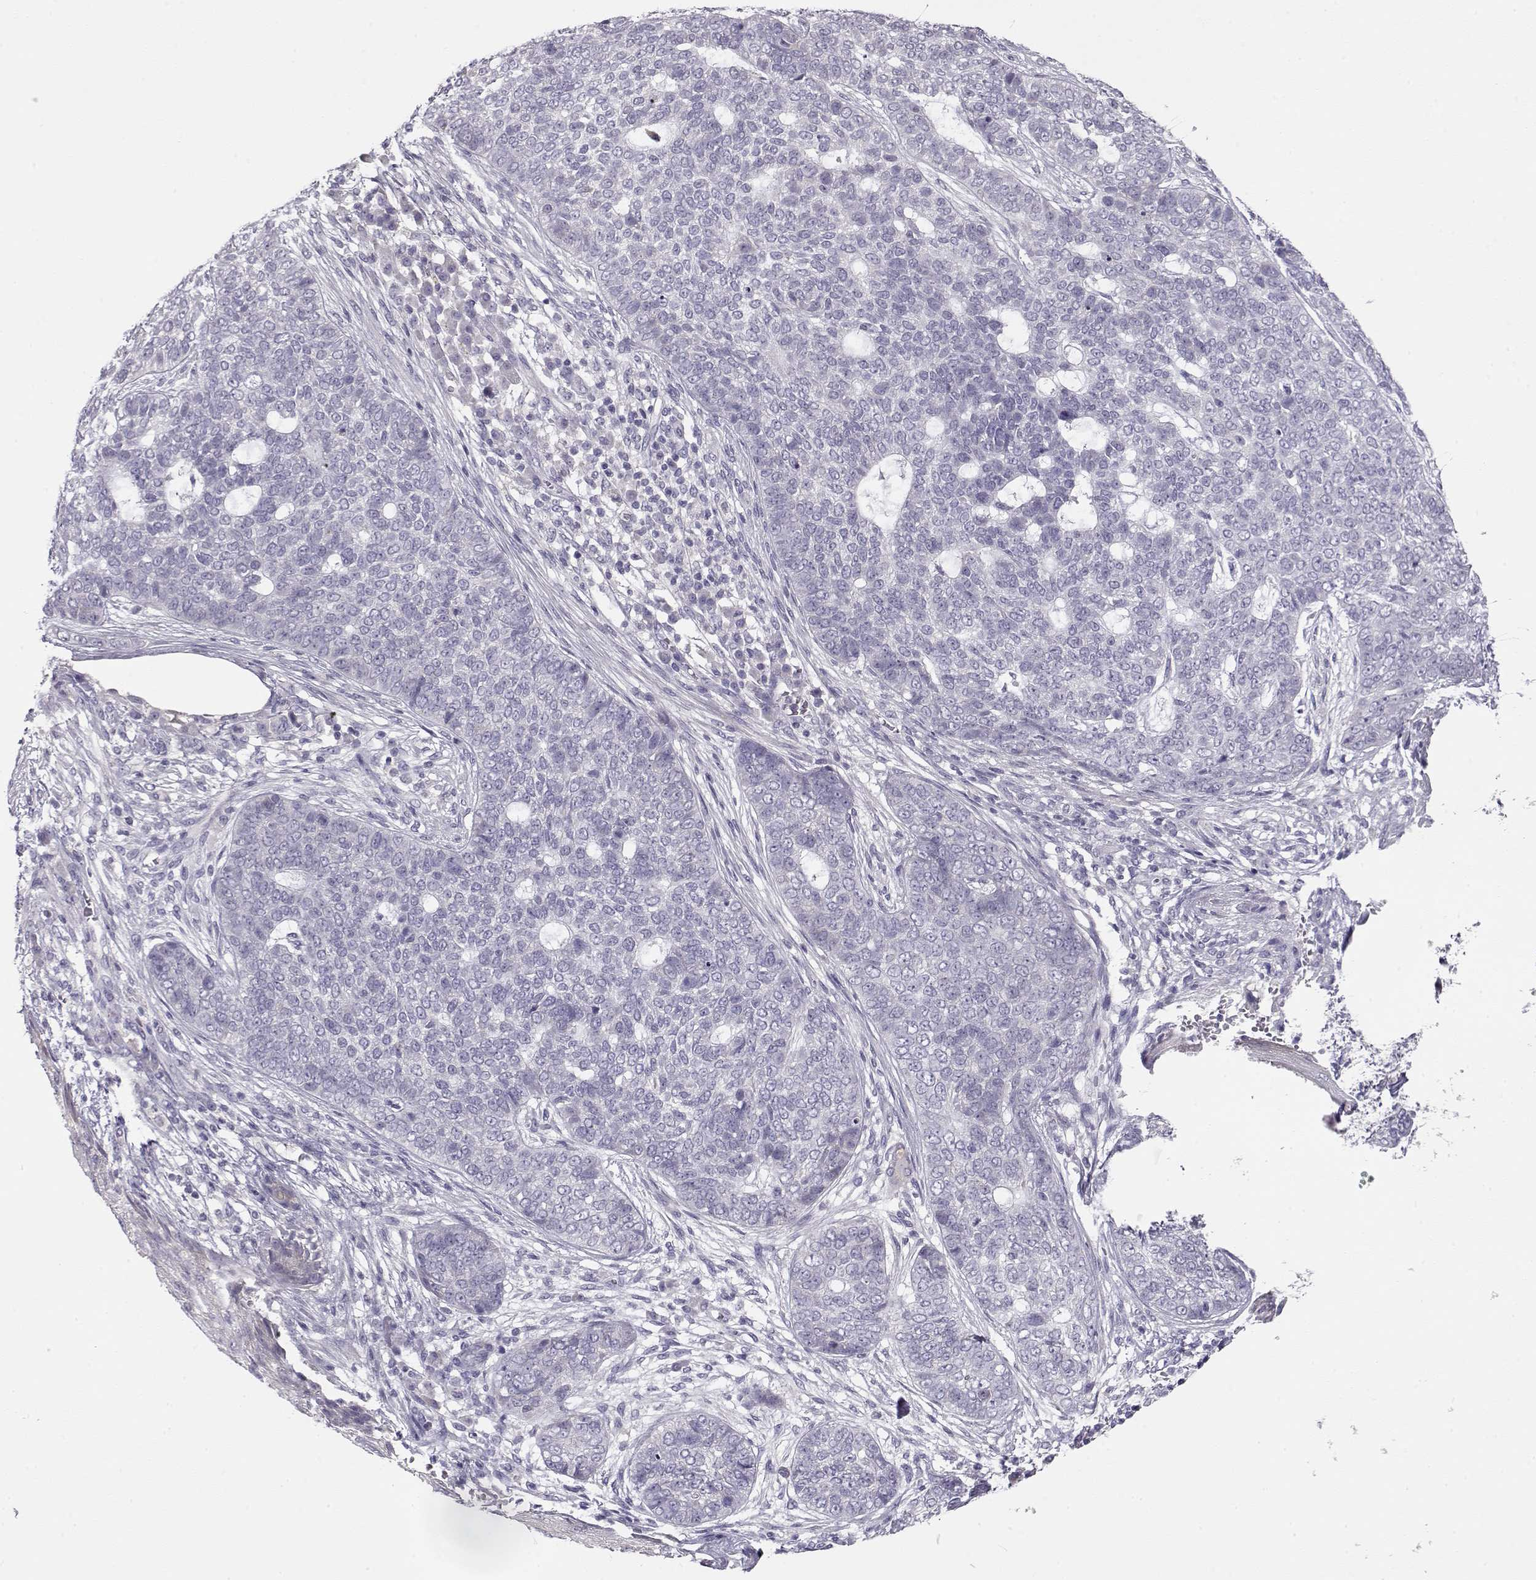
{"staining": {"intensity": "negative", "quantity": "none", "location": "none"}, "tissue": "skin cancer", "cell_type": "Tumor cells", "image_type": "cancer", "snomed": [{"axis": "morphology", "description": "Basal cell carcinoma"}, {"axis": "topography", "description": "Skin"}], "caption": "DAB immunohistochemical staining of human skin basal cell carcinoma demonstrates no significant positivity in tumor cells. (DAB (3,3'-diaminobenzidine) IHC visualized using brightfield microscopy, high magnification).", "gene": "GRK1", "patient": {"sex": "female", "age": 69}}